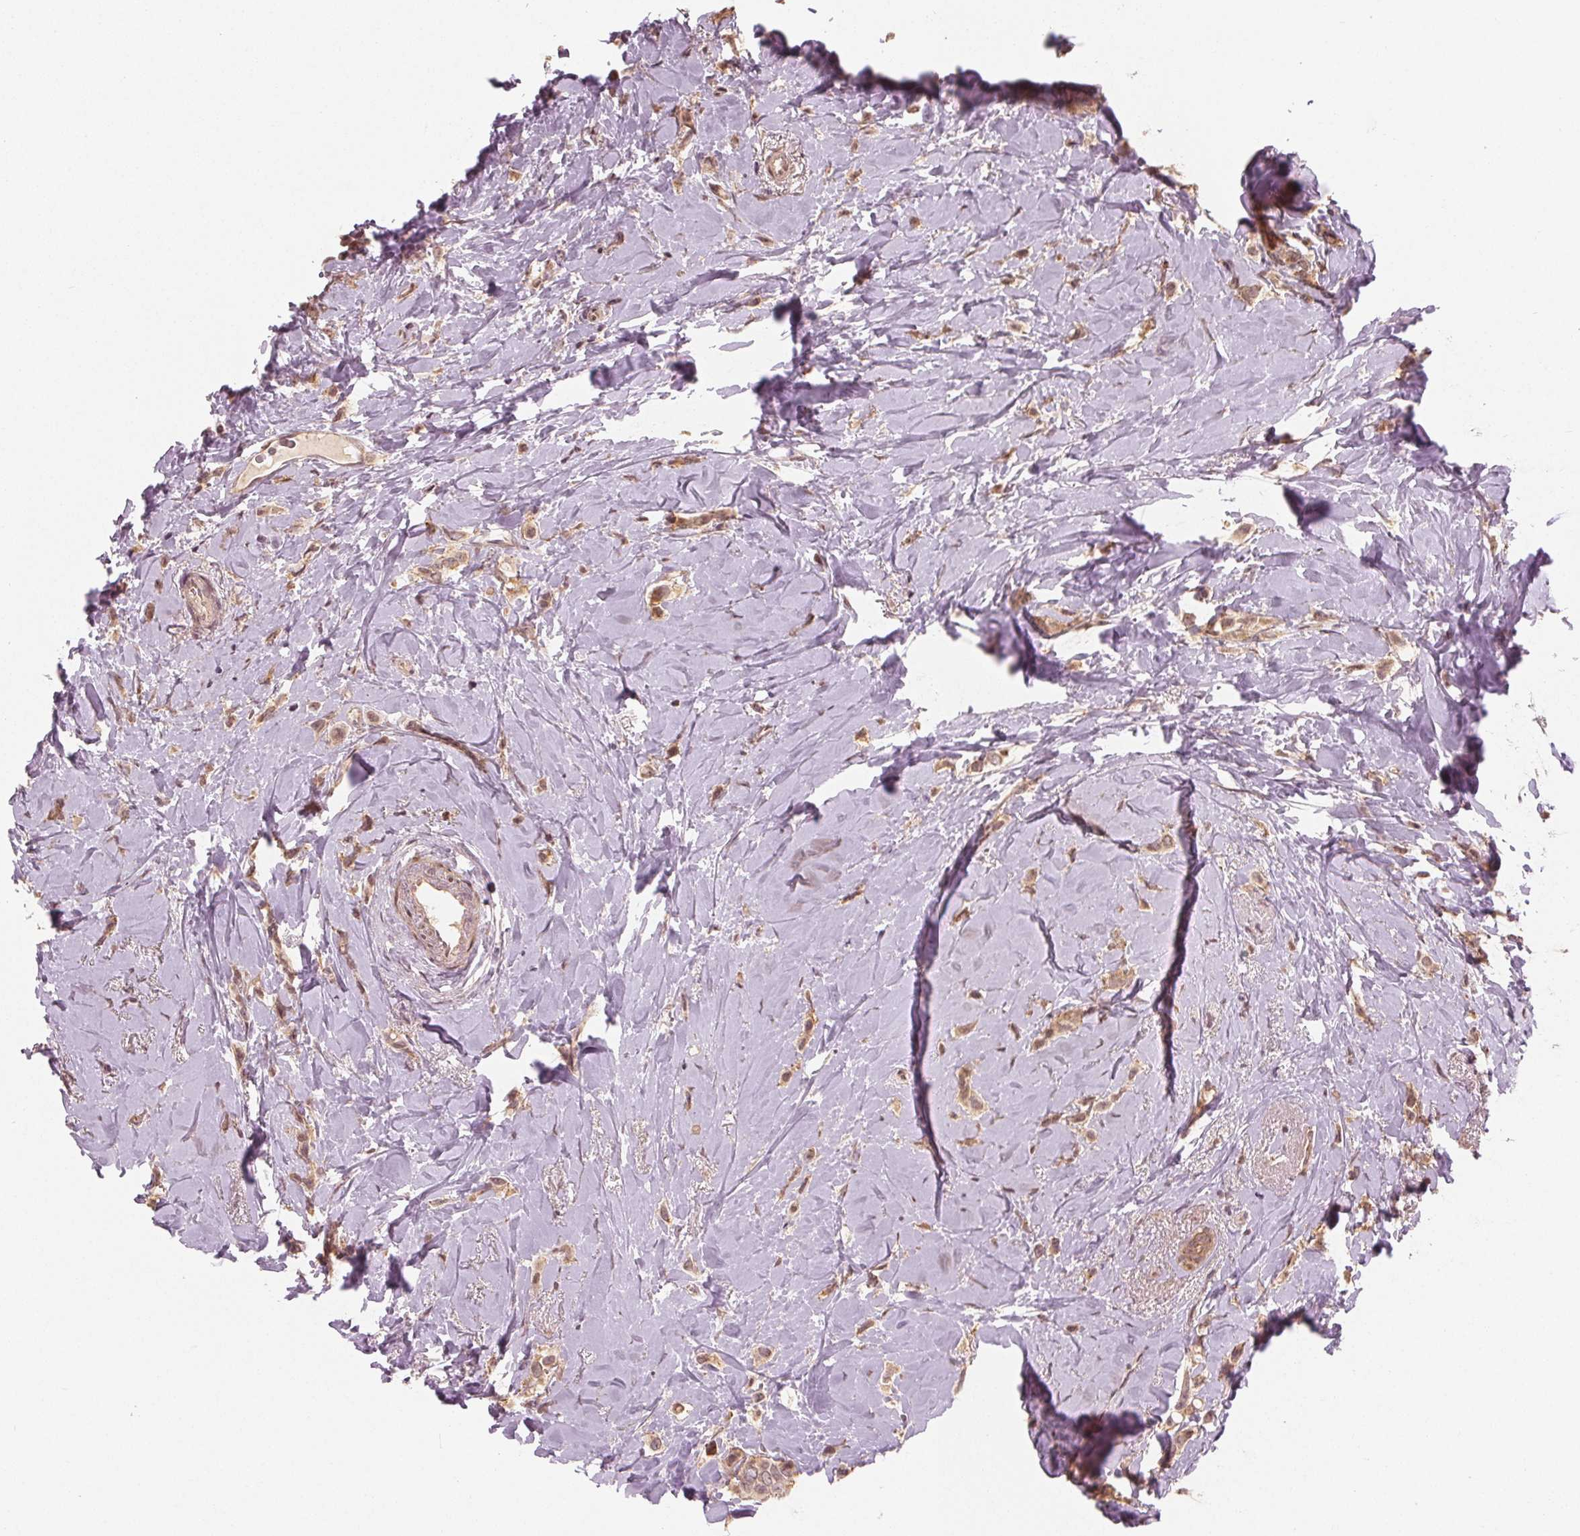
{"staining": {"intensity": "moderate", "quantity": ">75%", "location": "cytoplasmic/membranous,nuclear"}, "tissue": "breast cancer", "cell_type": "Tumor cells", "image_type": "cancer", "snomed": [{"axis": "morphology", "description": "Lobular carcinoma"}, {"axis": "topography", "description": "Breast"}], "caption": "This micrograph demonstrates immunohistochemistry staining of human breast lobular carcinoma, with medium moderate cytoplasmic/membranous and nuclear expression in about >75% of tumor cells.", "gene": "CLBA1", "patient": {"sex": "female", "age": 66}}